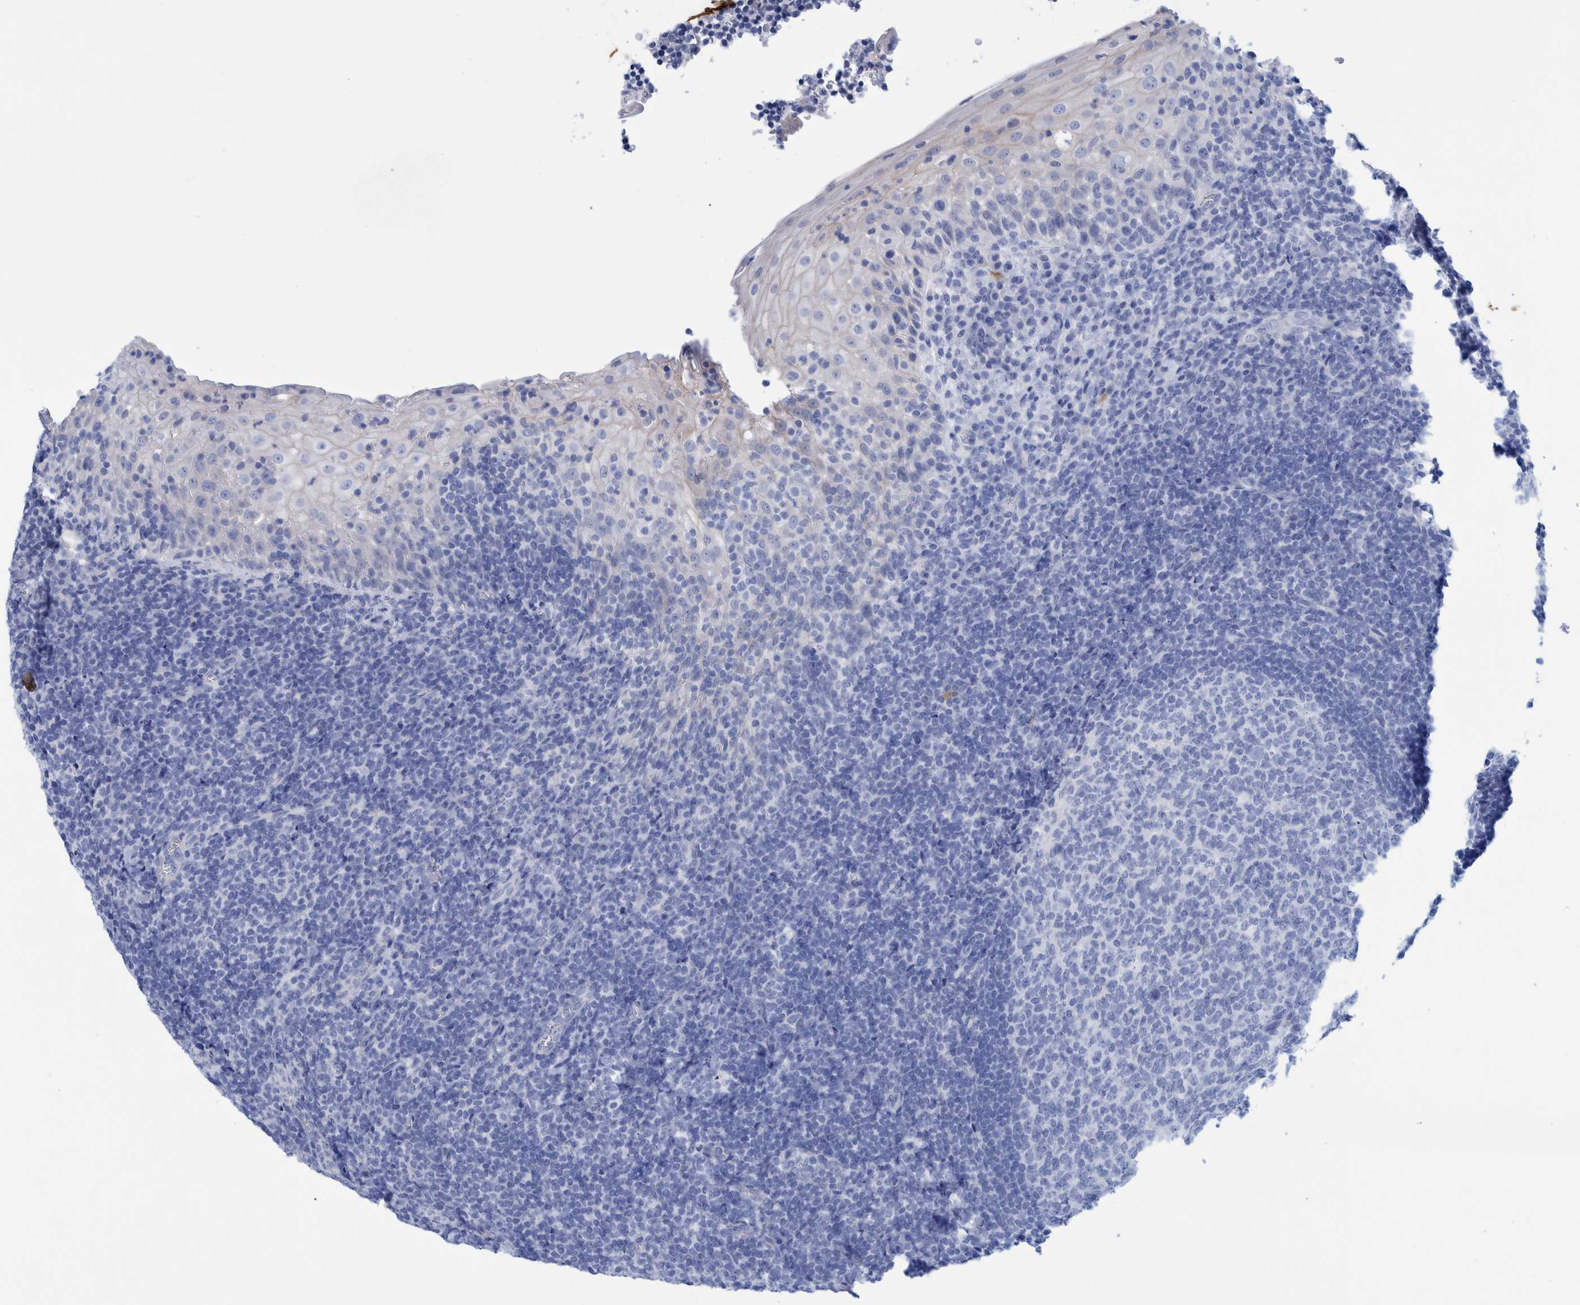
{"staining": {"intensity": "negative", "quantity": "none", "location": "none"}, "tissue": "tonsil", "cell_type": "Germinal center cells", "image_type": "normal", "snomed": [{"axis": "morphology", "description": "Normal tissue, NOS"}, {"axis": "topography", "description": "Tonsil"}], "caption": "A high-resolution photomicrograph shows immunohistochemistry staining of normal tonsil, which demonstrates no significant staining in germinal center cells. The staining is performed using DAB brown chromogen with nuclei counter-stained in using hematoxylin.", "gene": "PERP", "patient": {"sex": "male", "age": 37}}